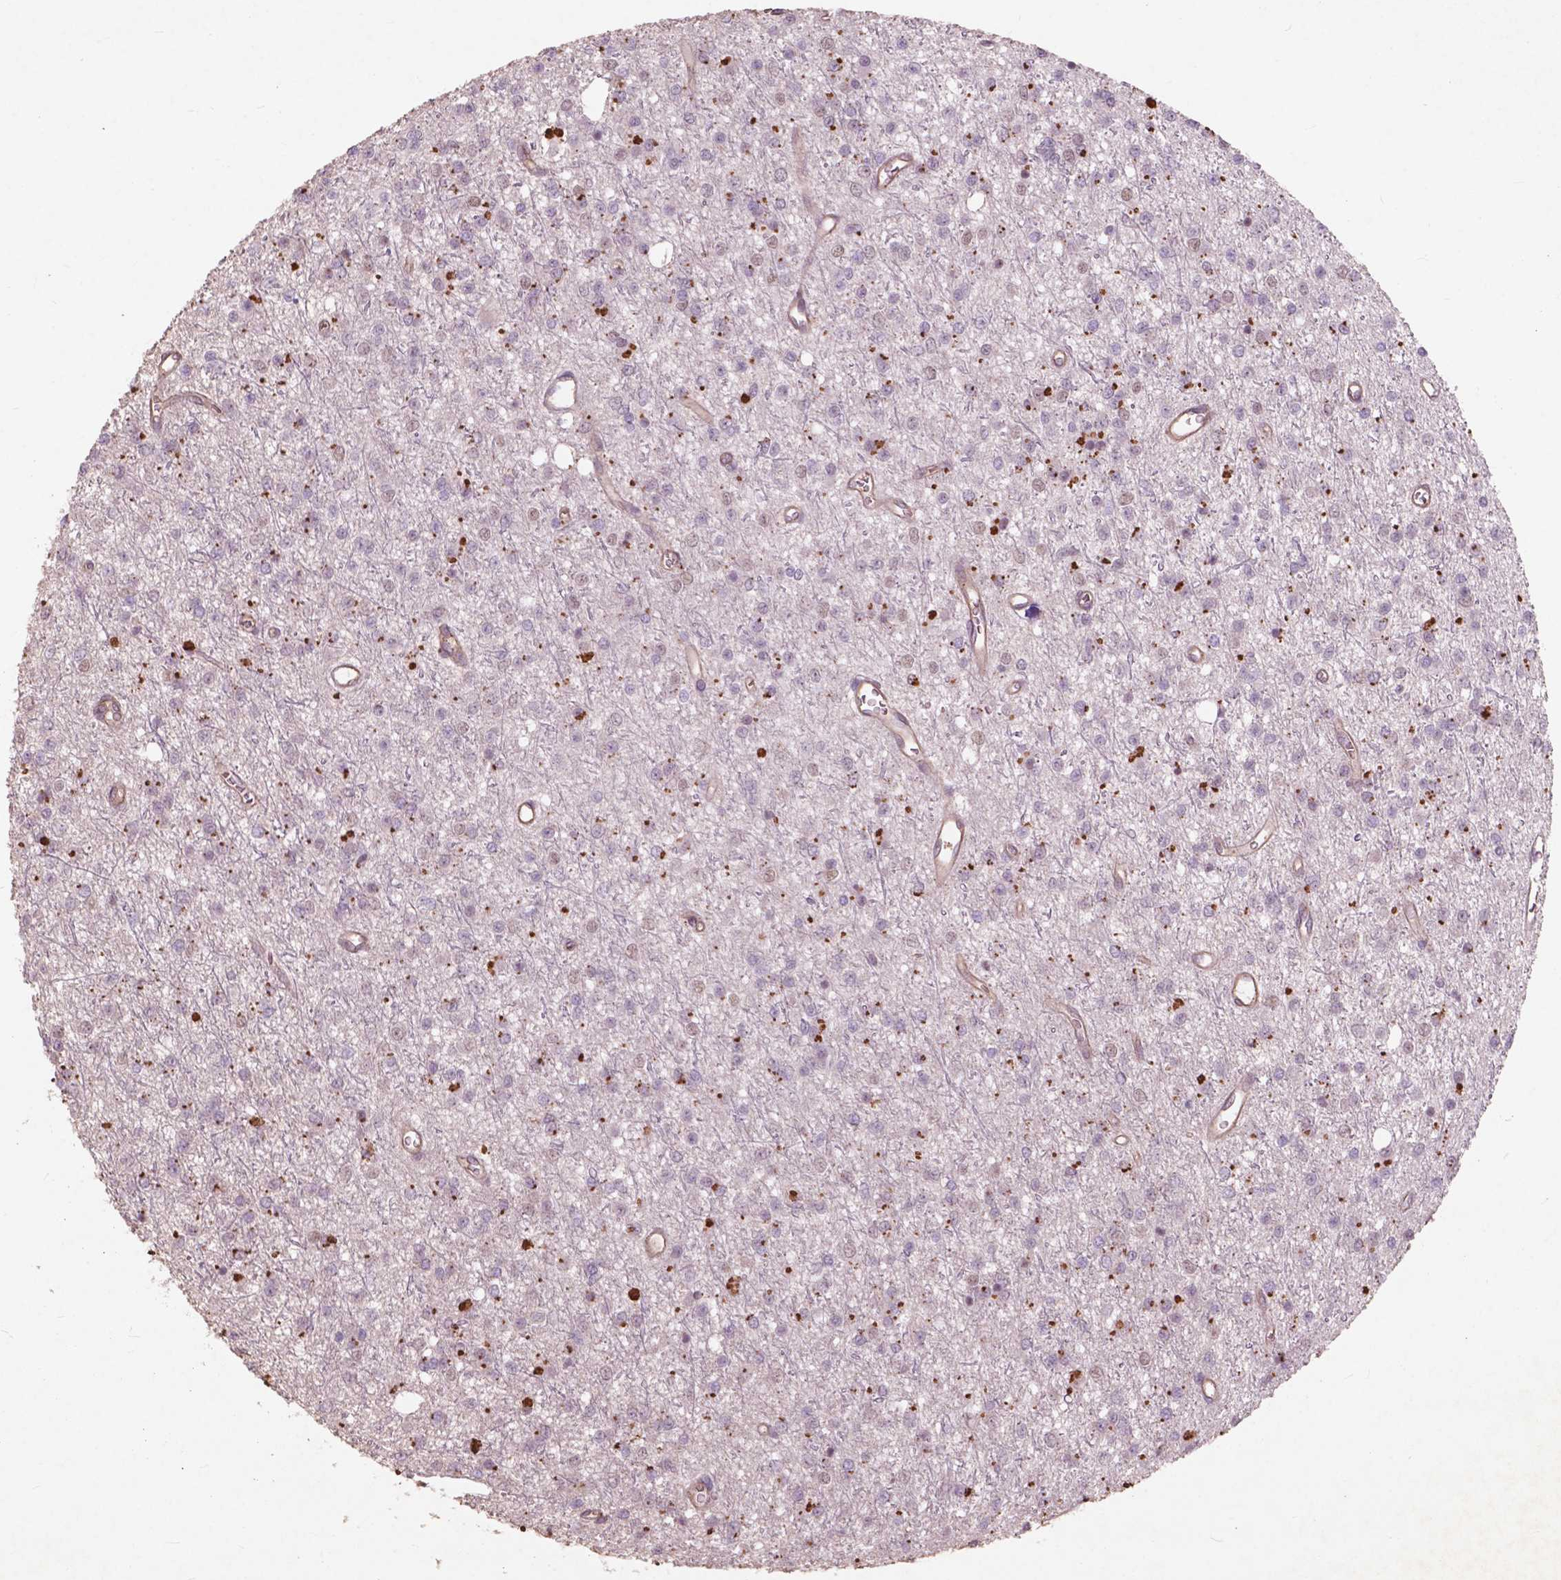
{"staining": {"intensity": "negative", "quantity": "none", "location": "none"}, "tissue": "glioma", "cell_type": "Tumor cells", "image_type": "cancer", "snomed": [{"axis": "morphology", "description": "Glioma, malignant, Low grade"}, {"axis": "topography", "description": "Brain"}], "caption": "IHC histopathology image of neoplastic tissue: human glioma stained with DAB (3,3'-diaminobenzidine) exhibits no significant protein positivity in tumor cells.", "gene": "RFPL4B", "patient": {"sex": "female", "age": 45}}